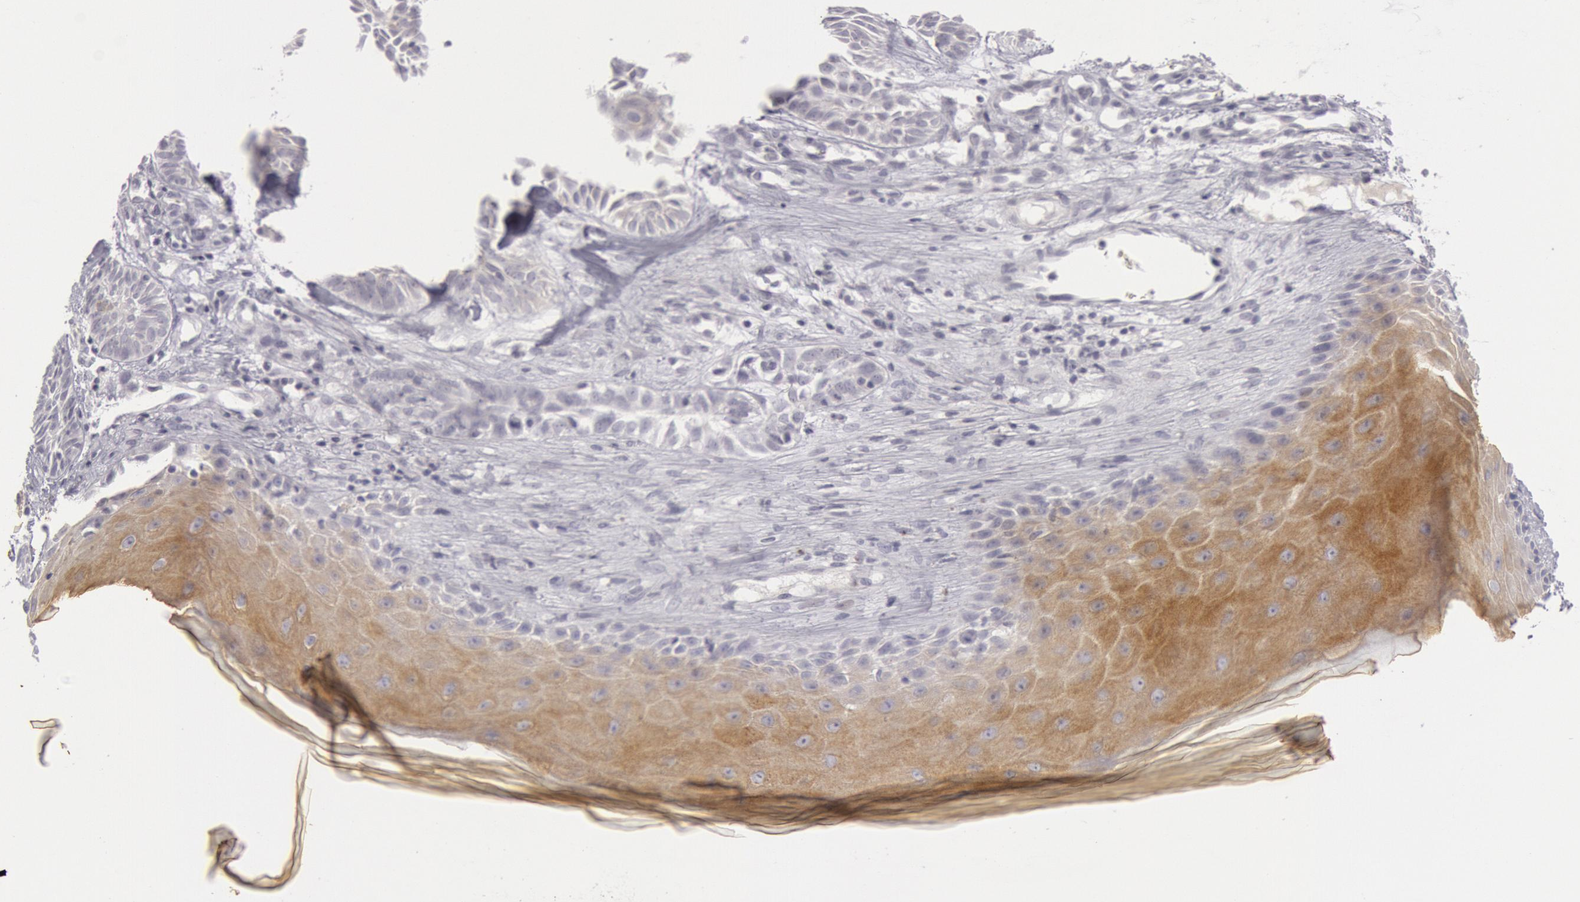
{"staining": {"intensity": "negative", "quantity": "none", "location": "none"}, "tissue": "skin cancer", "cell_type": "Tumor cells", "image_type": "cancer", "snomed": [{"axis": "morphology", "description": "Basal cell carcinoma"}, {"axis": "topography", "description": "Skin"}], "caption": "The image exhibits no significant positivity in tumor cells of skin cancer (basal cell carcinoma). (DAB (3,3'-diaminobenzidine) IHC with hematoxylin counter stain).", "gene": "KRT16", "patient": {"sex": "male", "age": 75}}